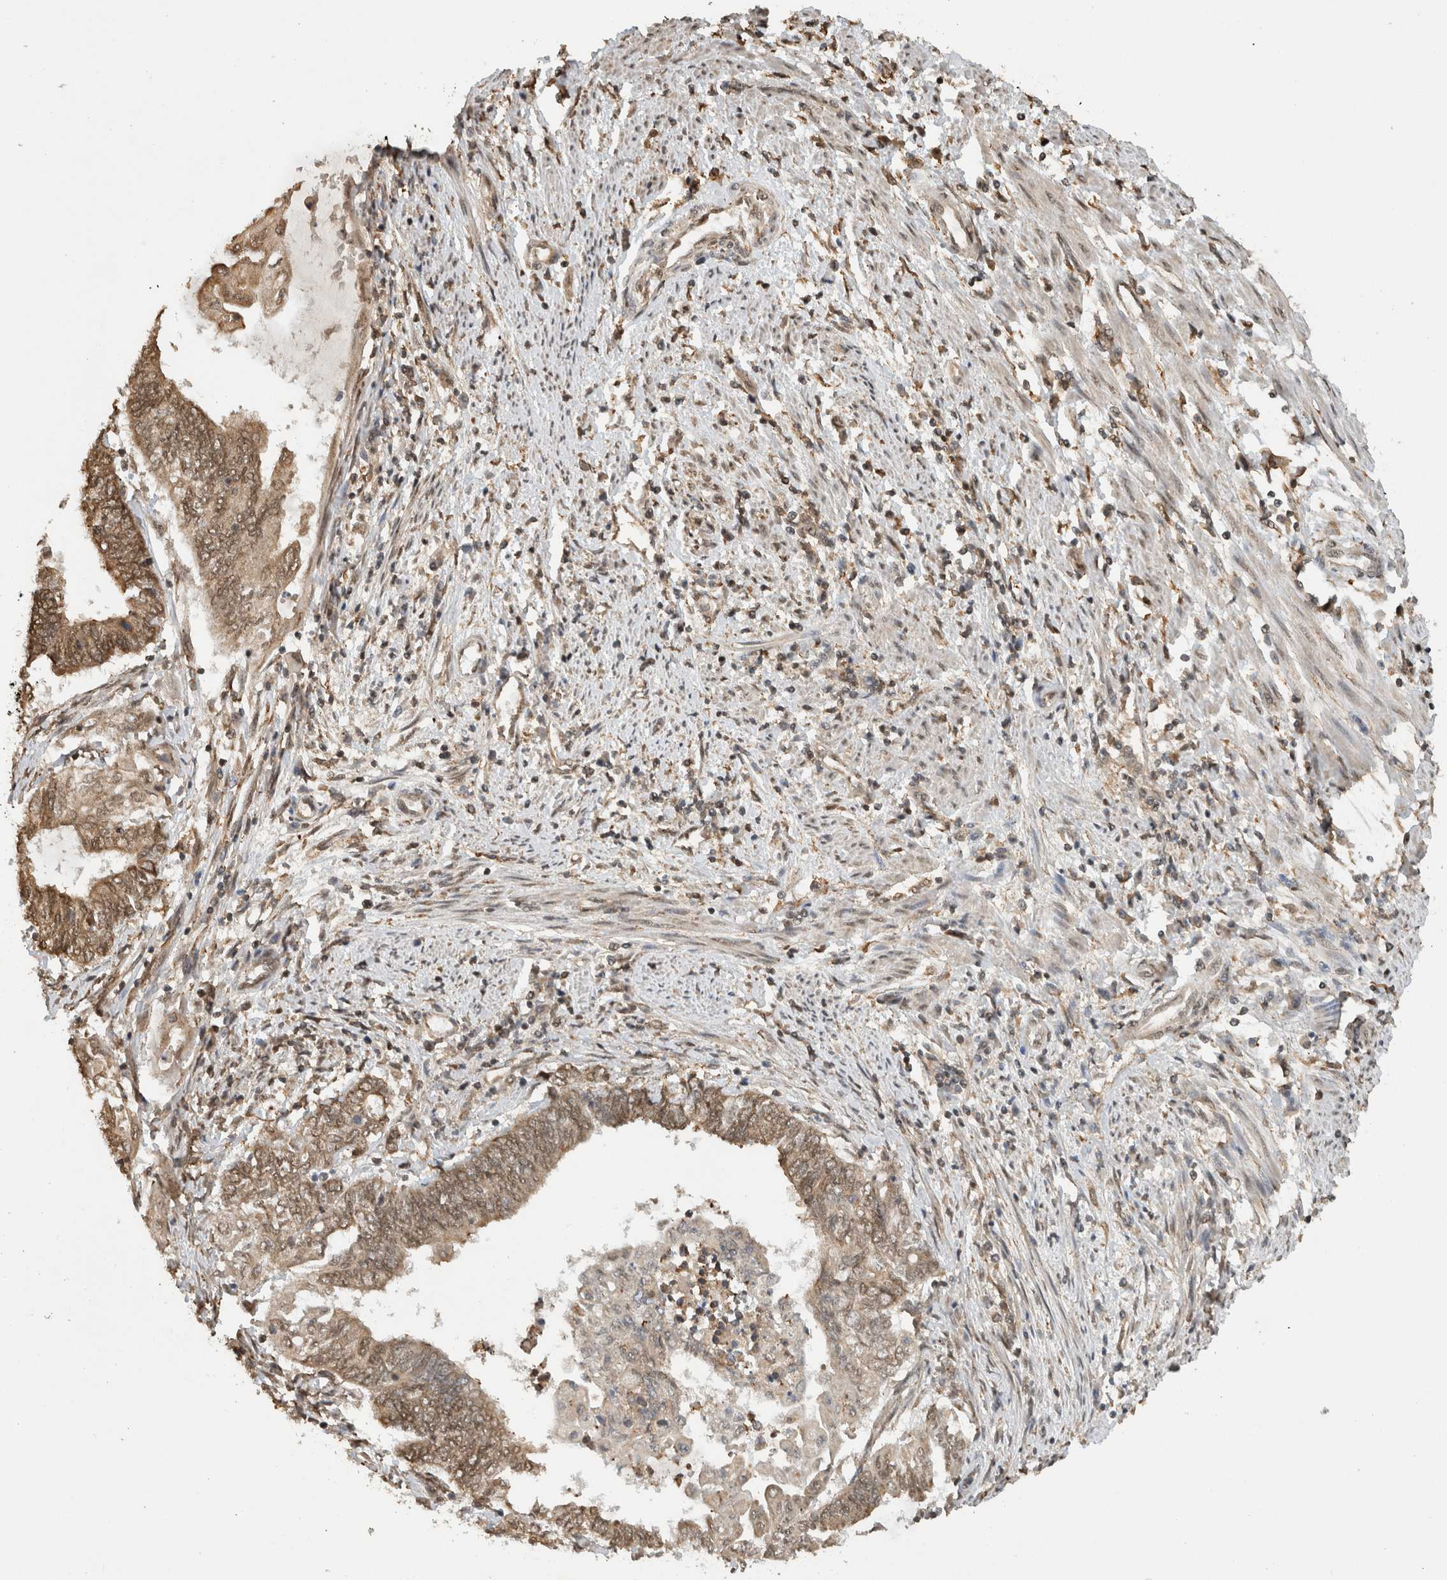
{"staining": {"intensity": "moderate", "quantity": ">75%", "location": "cytoplasmic/membranous"}, "tissue": "endometrial cancer", "cell_type": "Tumor cells", "image_type": "cancer", "snomed": [{"axis": "morphology", "description": "Adenocarcinoma, NOS"}, {"axis": "topography", "description": "Uterus"}, {"axis": "topography", "description": "Endometrium"}], "caption": "A brown stain labels moderate cytoplasmic/membranous positivity of a protein in human endometrial cancer (adenocarcinoma) tumor cells.", "gene": "C1orf21", "patient": {"sex": "female", "age": 70}}